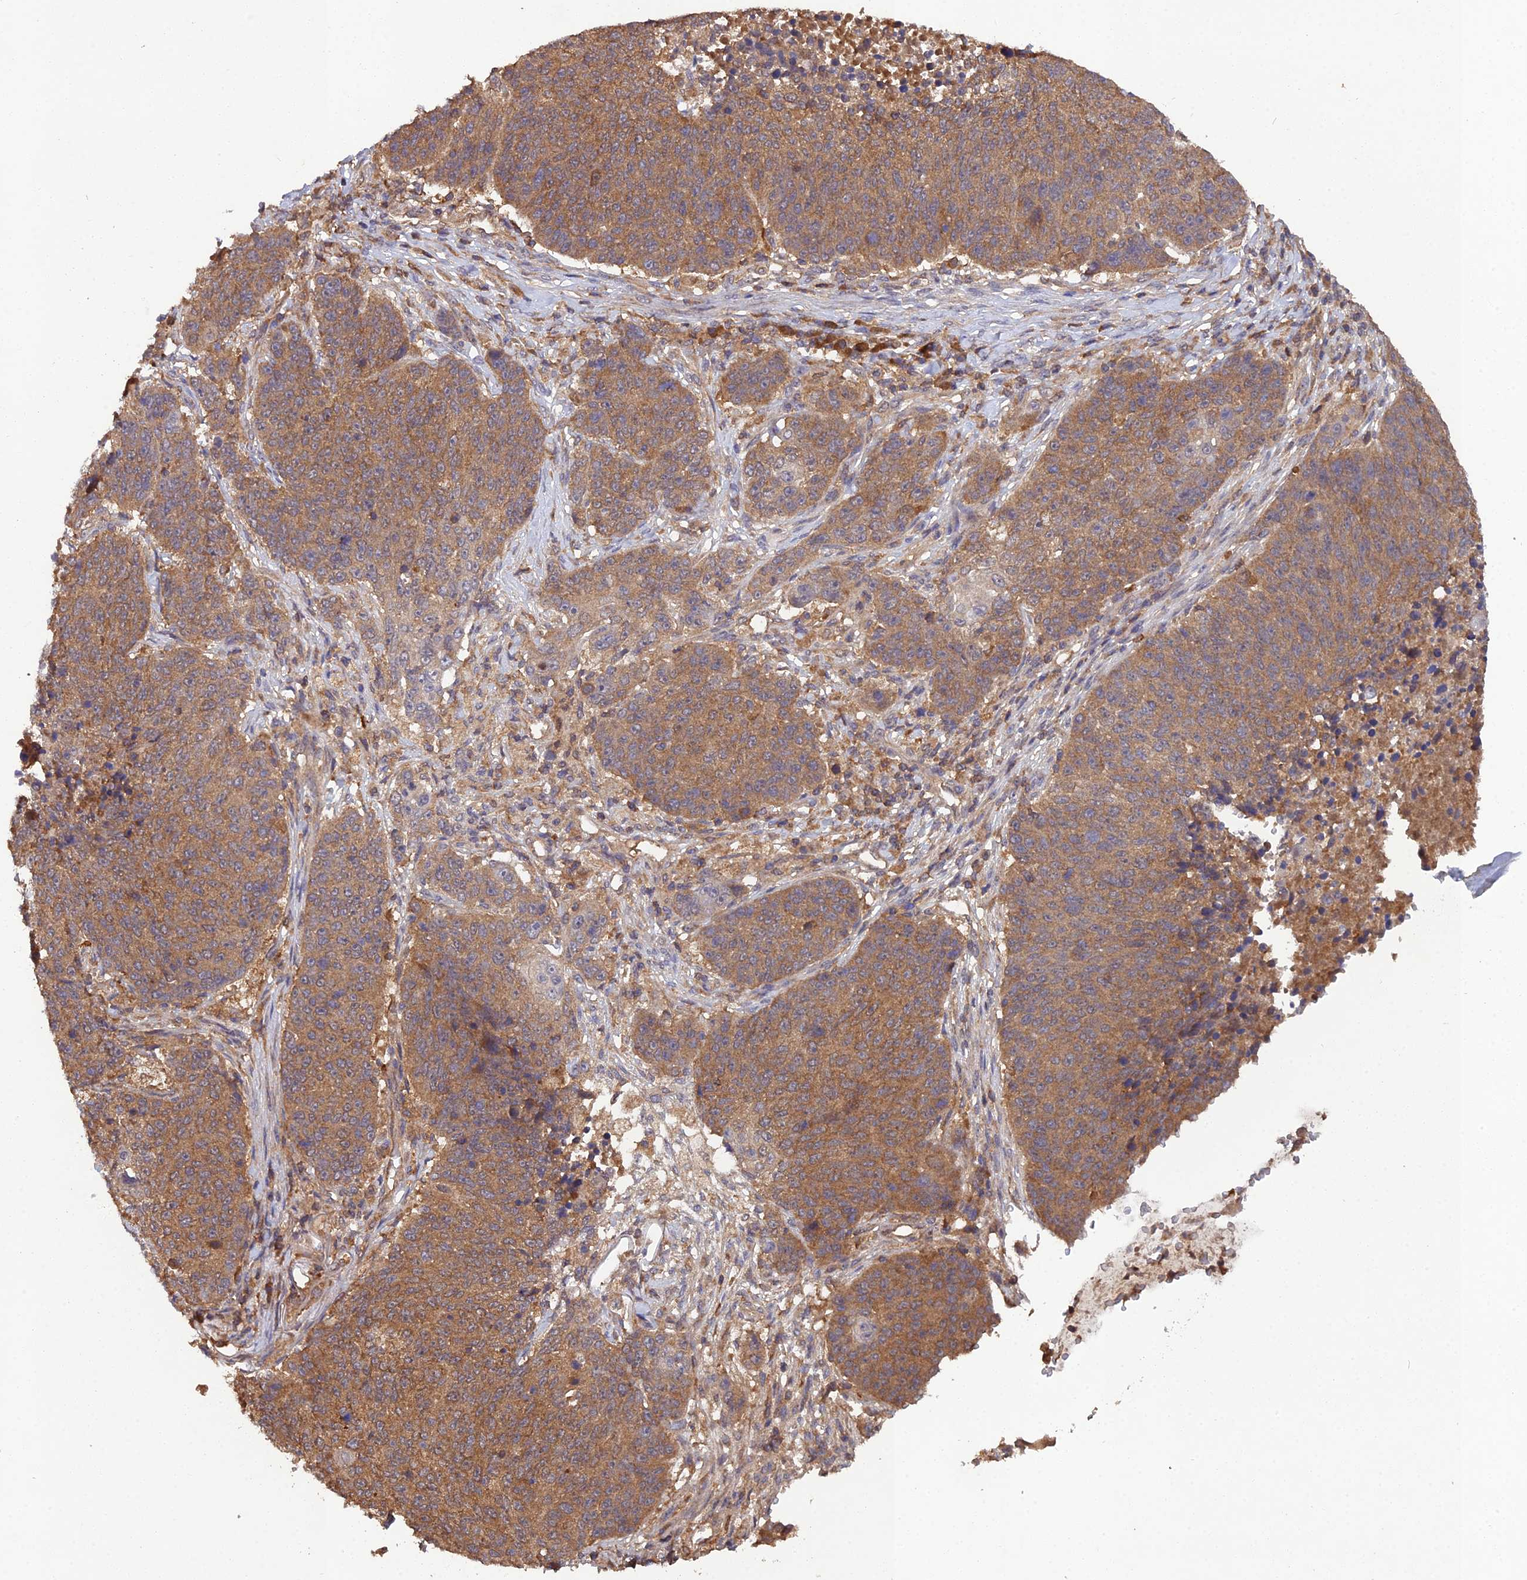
{"staining": {"intensity": "moderate", "quantity": ">75%", "location": "cytoplasmic/membranous"}, "tissue": "lung cancer", "cell_type": "Tumor cells", "image_type": "cancer", "snomed": [{"axis": "morphology", "description": "Normal tissue, NOS"}, {"axis": "morphology", "description": "Squamous cell carcinoma, NOS"}, {"axis": "topography", "description": "Lymph node"}, {"axis": "topography", "description": "Lung"}], "caption": "Immunohistochemistry (IHC) histopathology image of lung cancer (squamous cell carcinoma) stained for a protein (brown), which exhibits medium levels of moderate cytoplasmic/membranous staining in about >75% of tumor cells.", "gene": "TMEM258", "patient": {"sex": "male", "age": 66}}